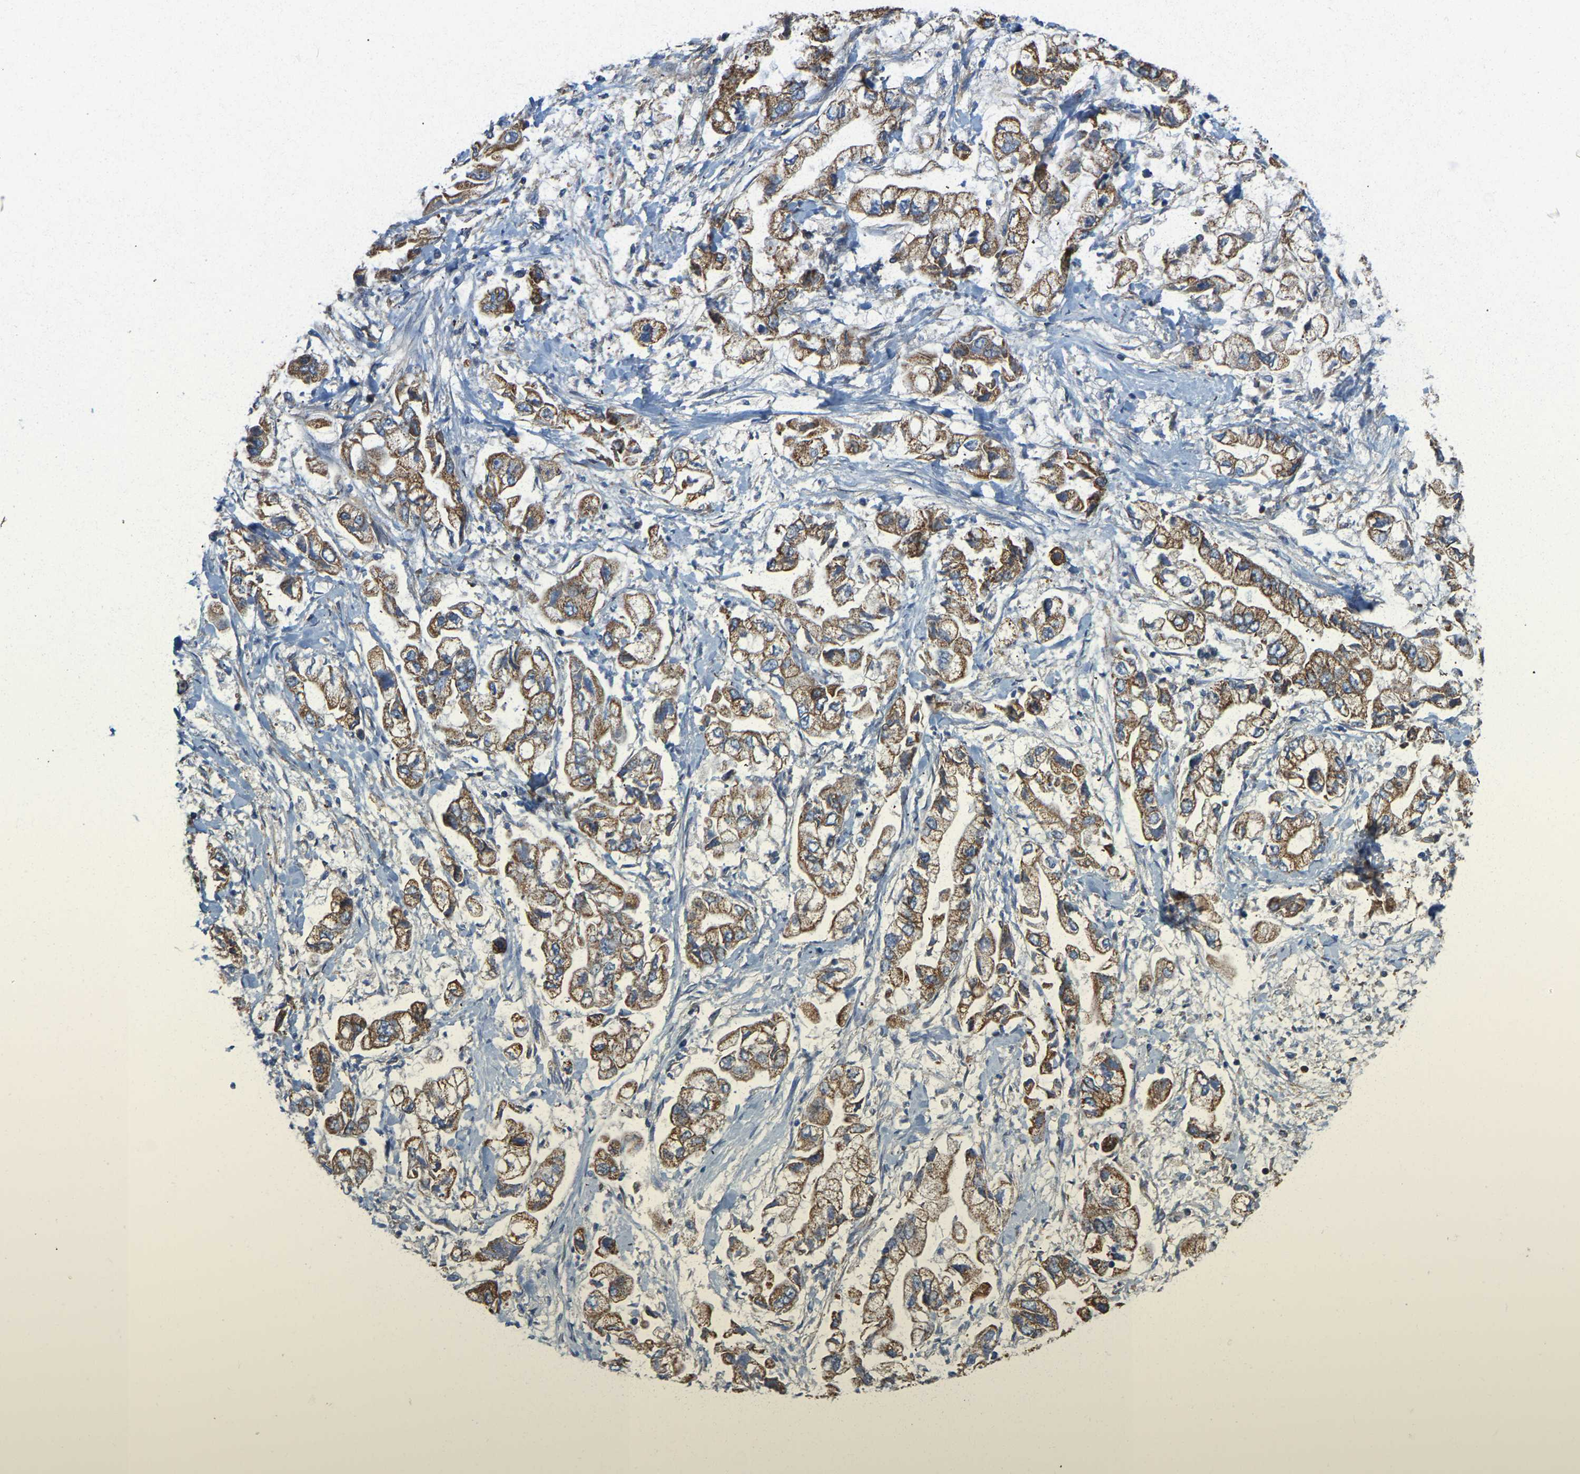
{"staining": {"intensity": "moderate", "quantity": ">75%", "location": "cytoplasmic/membranous"}, "tissue": "stomach cancer", "cell_type": "Tumor cells", "image_type": "cancer", "snomed": [{"axis": "morphology", "description": "Normal tissue, NOS"}, {"axis": "morphology", "description": "Adenocarcinoma, NOS"}, {"axis": "topography", "description": "Stomach"}], "caption": "Human stomach adenocarcinoma stained with a brown dye demonstrates moderate cytoplasmic/membranous positive expression in approximately >75% of tumor cells.", "gene": "AHNAK", "patient": {"sex": "male", "age": 62}}